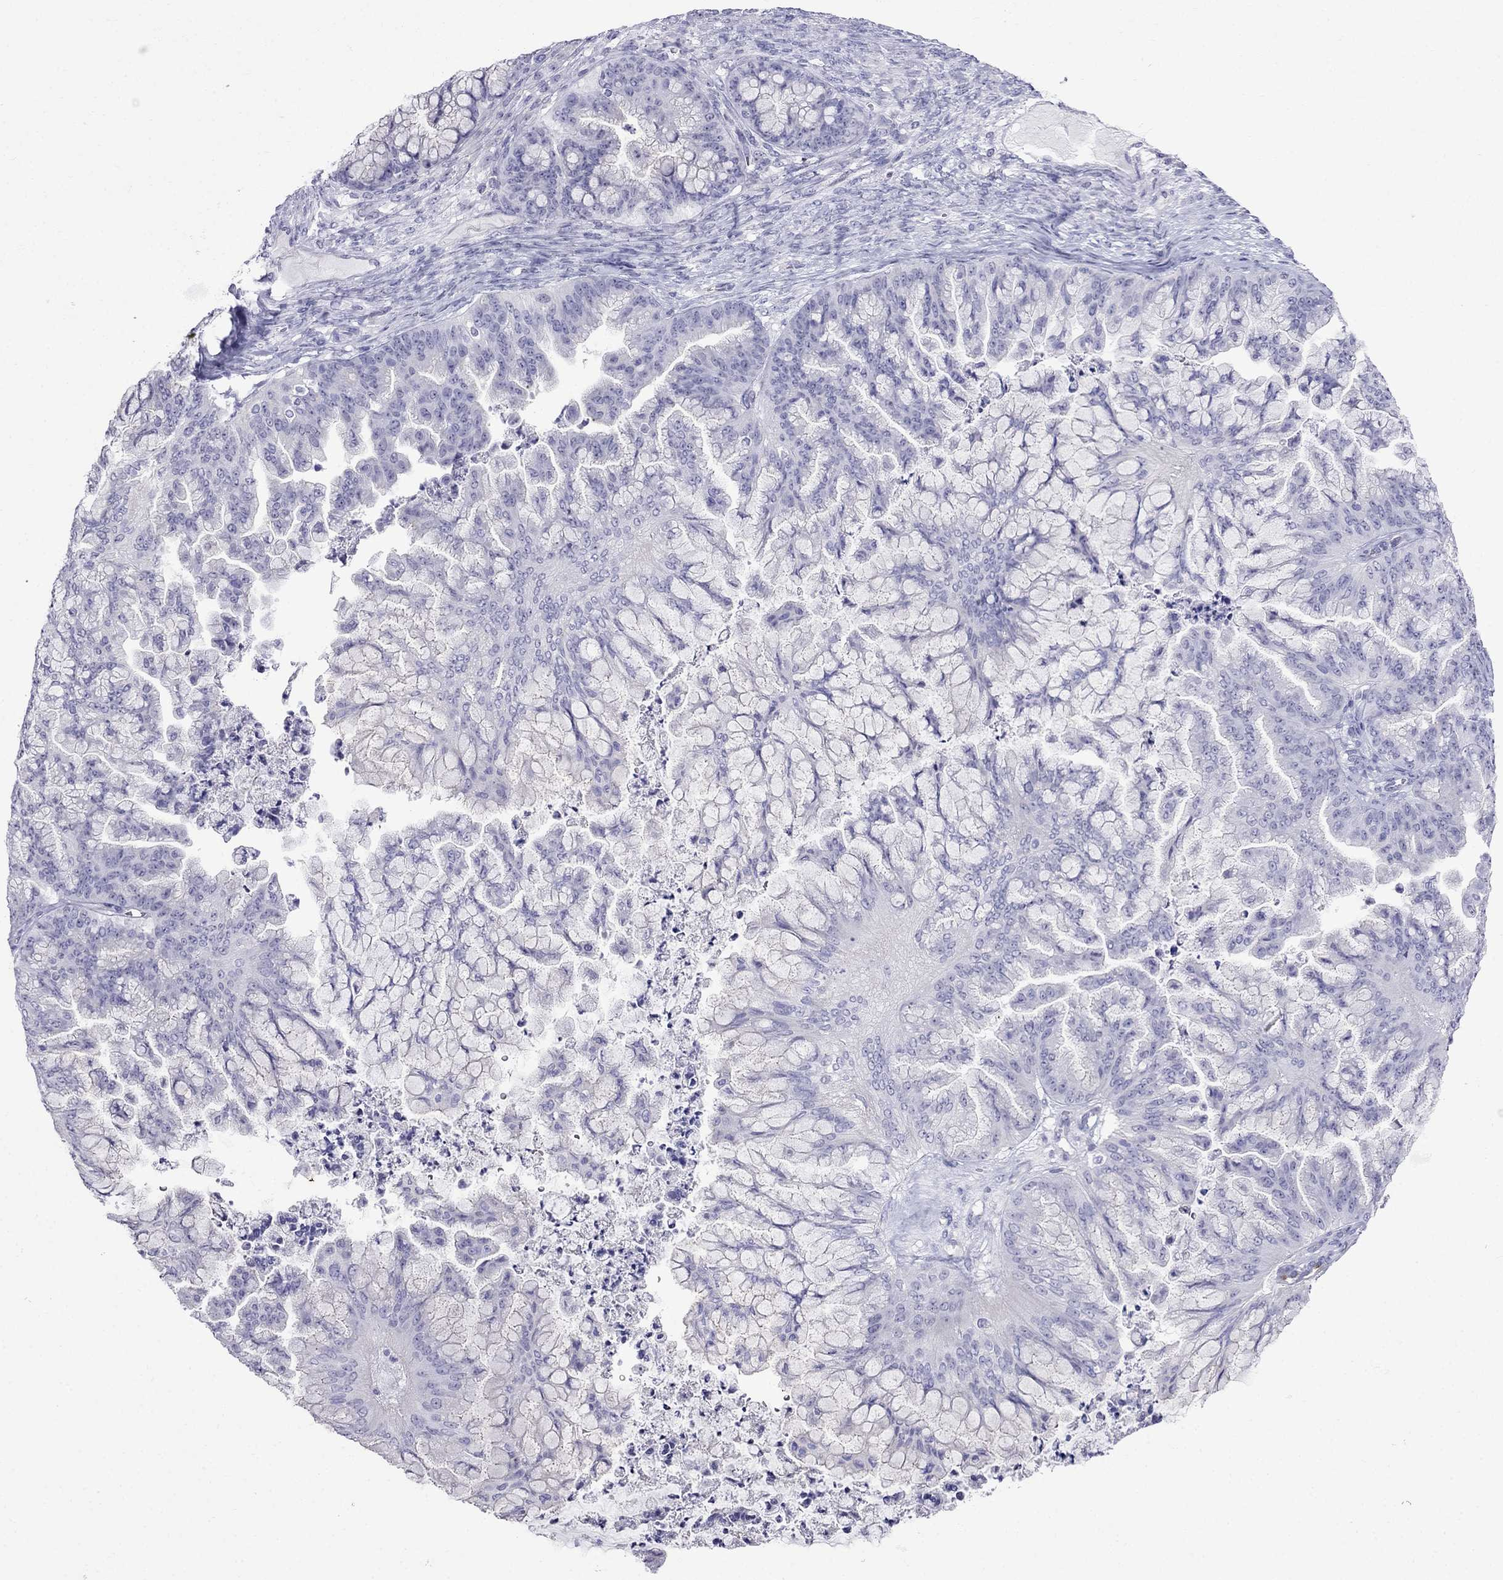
{"staining": {"intensity": "negative", "quantity": "none", "location": "none"}, "tissue": "ovarian cancer", "cell_type": "Tumor cells", "image_type": "cancer", "snomed": [{"axis": "morphology", "description": "Cystadenocarcinoma, mucinous, NOS"}, {"axis": "topography", "description": "Ovary"}], "caption": "IHC histopathology image of neoplastic tissue: human mucinous cystadenocarcinoma (ovarian) stained with DAB exhibits no significant protein expression in tumor cells. Nuclei are stained in blue.", "gene": "MGP", "patient": {"sex": "female", "age": 67}}